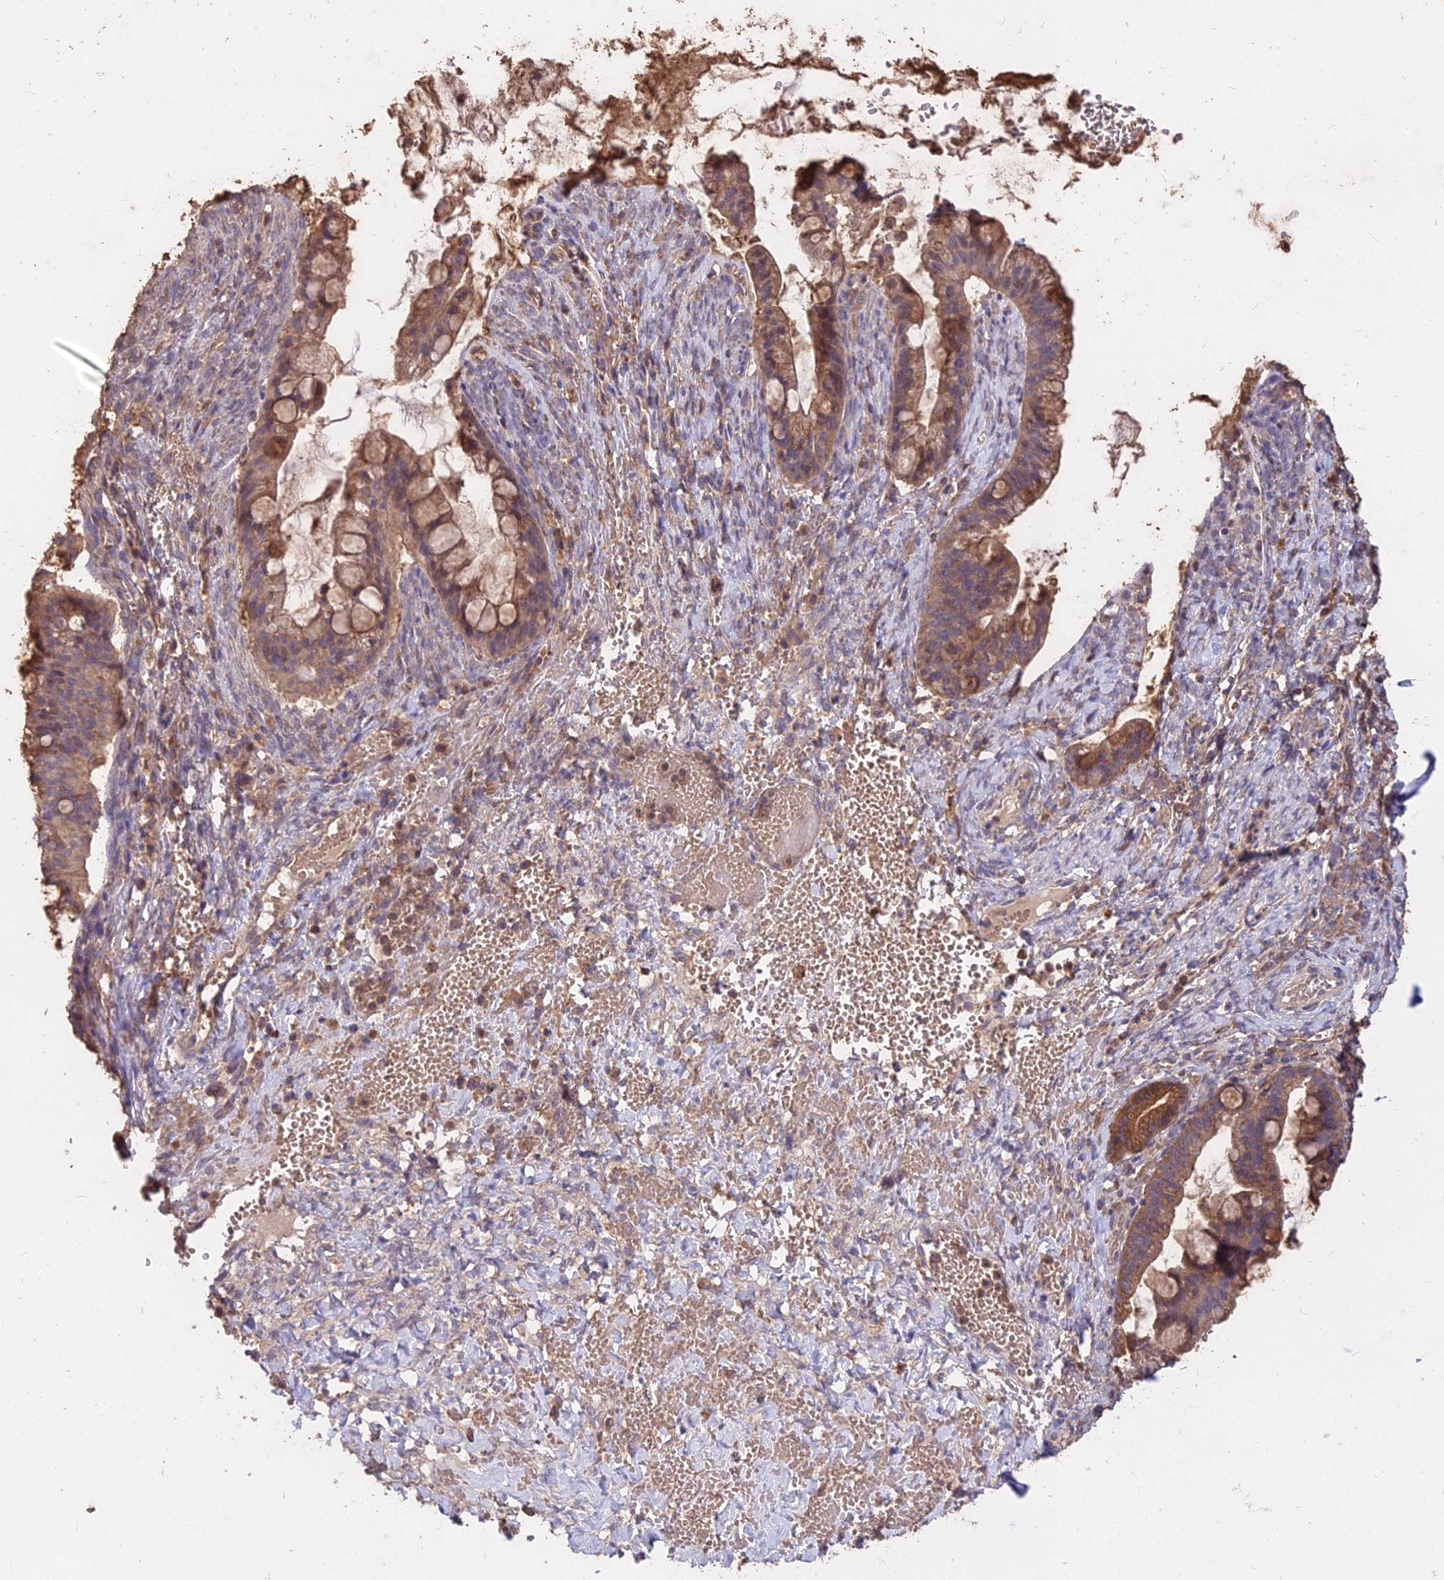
{"staining": {"intensity": "moderate", "quantity": ">75%", "location": "cytoplasmic/membranous"}, "tissue": "ovarian cancer", "cell_type": "Tumor cells", "image_type": "cancer", "snomed": [{"axis": "morphology", "description": "Cystadenocarcinoma, mucinous, NOS"}, {"axis": "topography", "description": "Ovary"}], "caption": "Ovarian mucinous cystadenocarcinoma stained with immunohistochemistry demonstrates moderate cytoplasmic/membranous expression in about >75% of tumor cells.", "gene": "CEMIP2", "patient": {"sex": "female", "age": 73}}